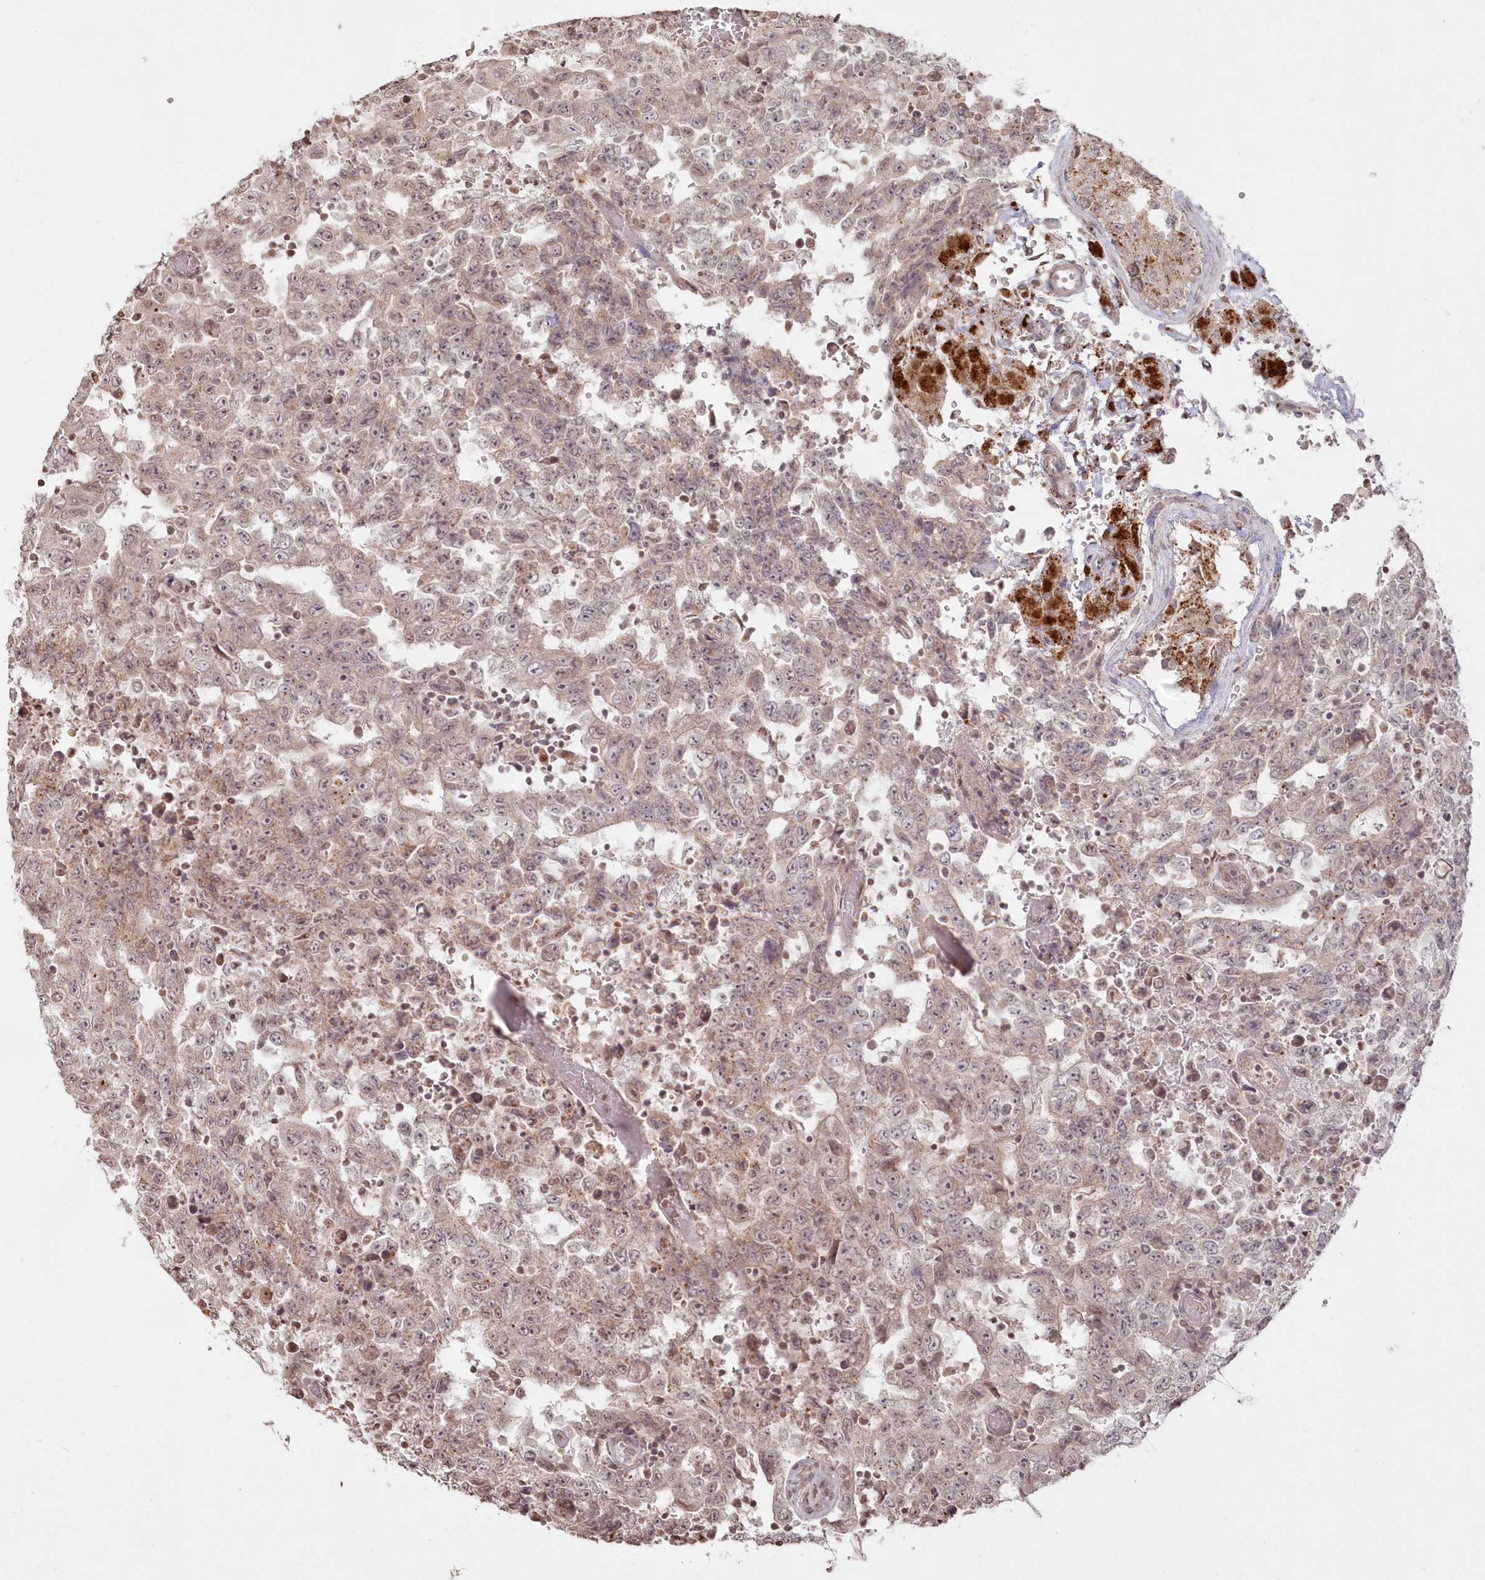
{"staining": {"intensity": "weak", "quantity": ">75%", "location": "cytoplasmic/membranous,nuclear"}, "tissue": "testis cancer", "cell_type": "Tumor cells", "image_type": "cancer", "snomed": [{"axis": "morphology", "description": "Carcinoma, Embryonal, NOS"}, {"axis": "topography", "description": "Testis"}], "caption": "Testis cancer (embryonal carcinoma) stained for a protein (brown) shows weak cytoplasmic/membranous and nuclear positive positivity in approximately >75% of tumor cells.", "gene": "ARSB", "patient": {"sex": "male", "age": 26}}